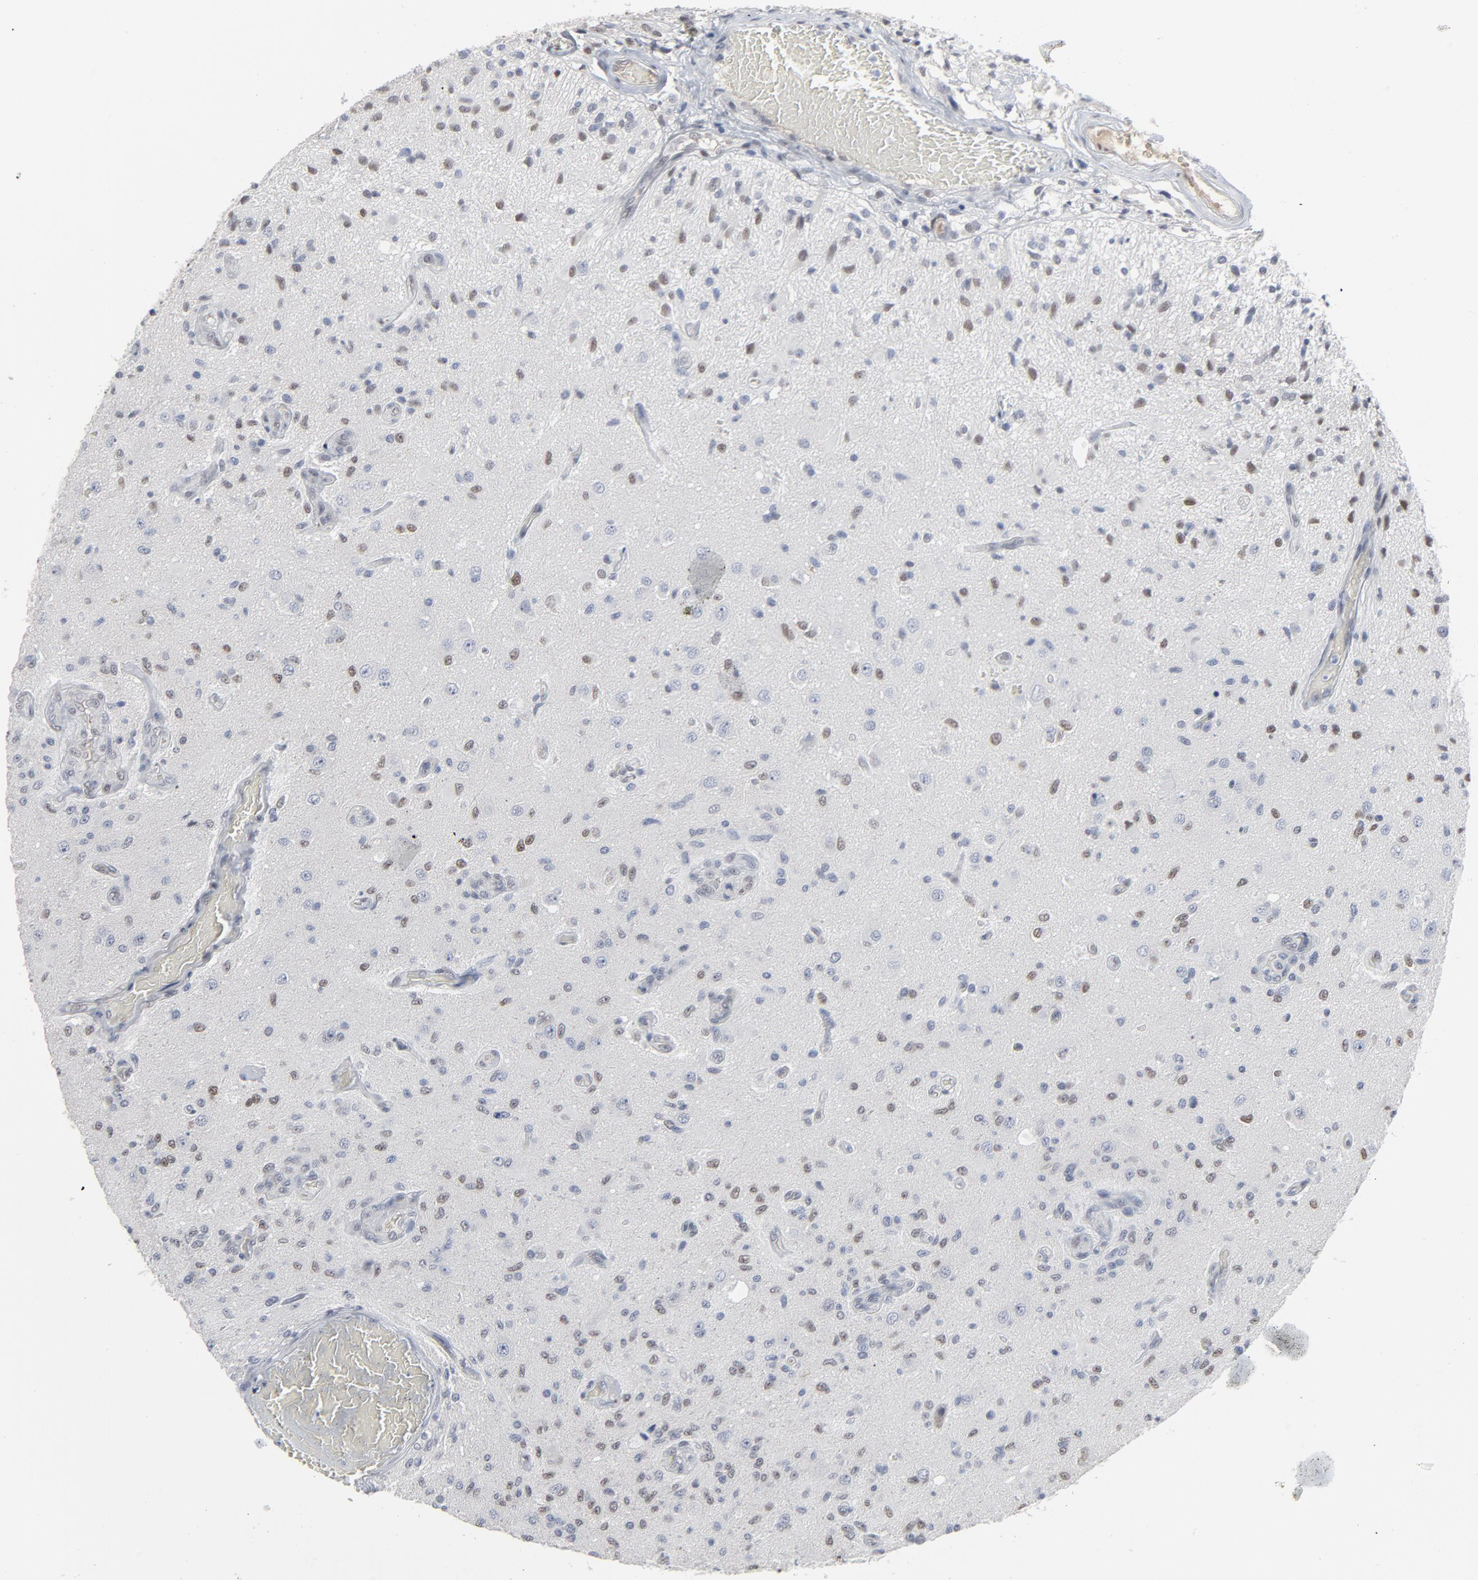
{"staining": {"intensity": "weak", "quantity": "<25%", "location": "nuclear"}, "tissue": "glioma", "cell_type": "Tumor cells", "image_type": "cancer", "snomed": [{"axis": "morphology", "description": "Normal tissue, NOS"}, {"axis": "morphology", "description": "Glioma, malignant, High grade"}, {"axis": "topography", "description": "Cerebral cortex"}], "caption": "The micrograph exhibits no significant positivity in tumor cells of malignant glioma (high-grade).", "gene": "ATF7", "patient": {"sex": "male", "age": 77}}